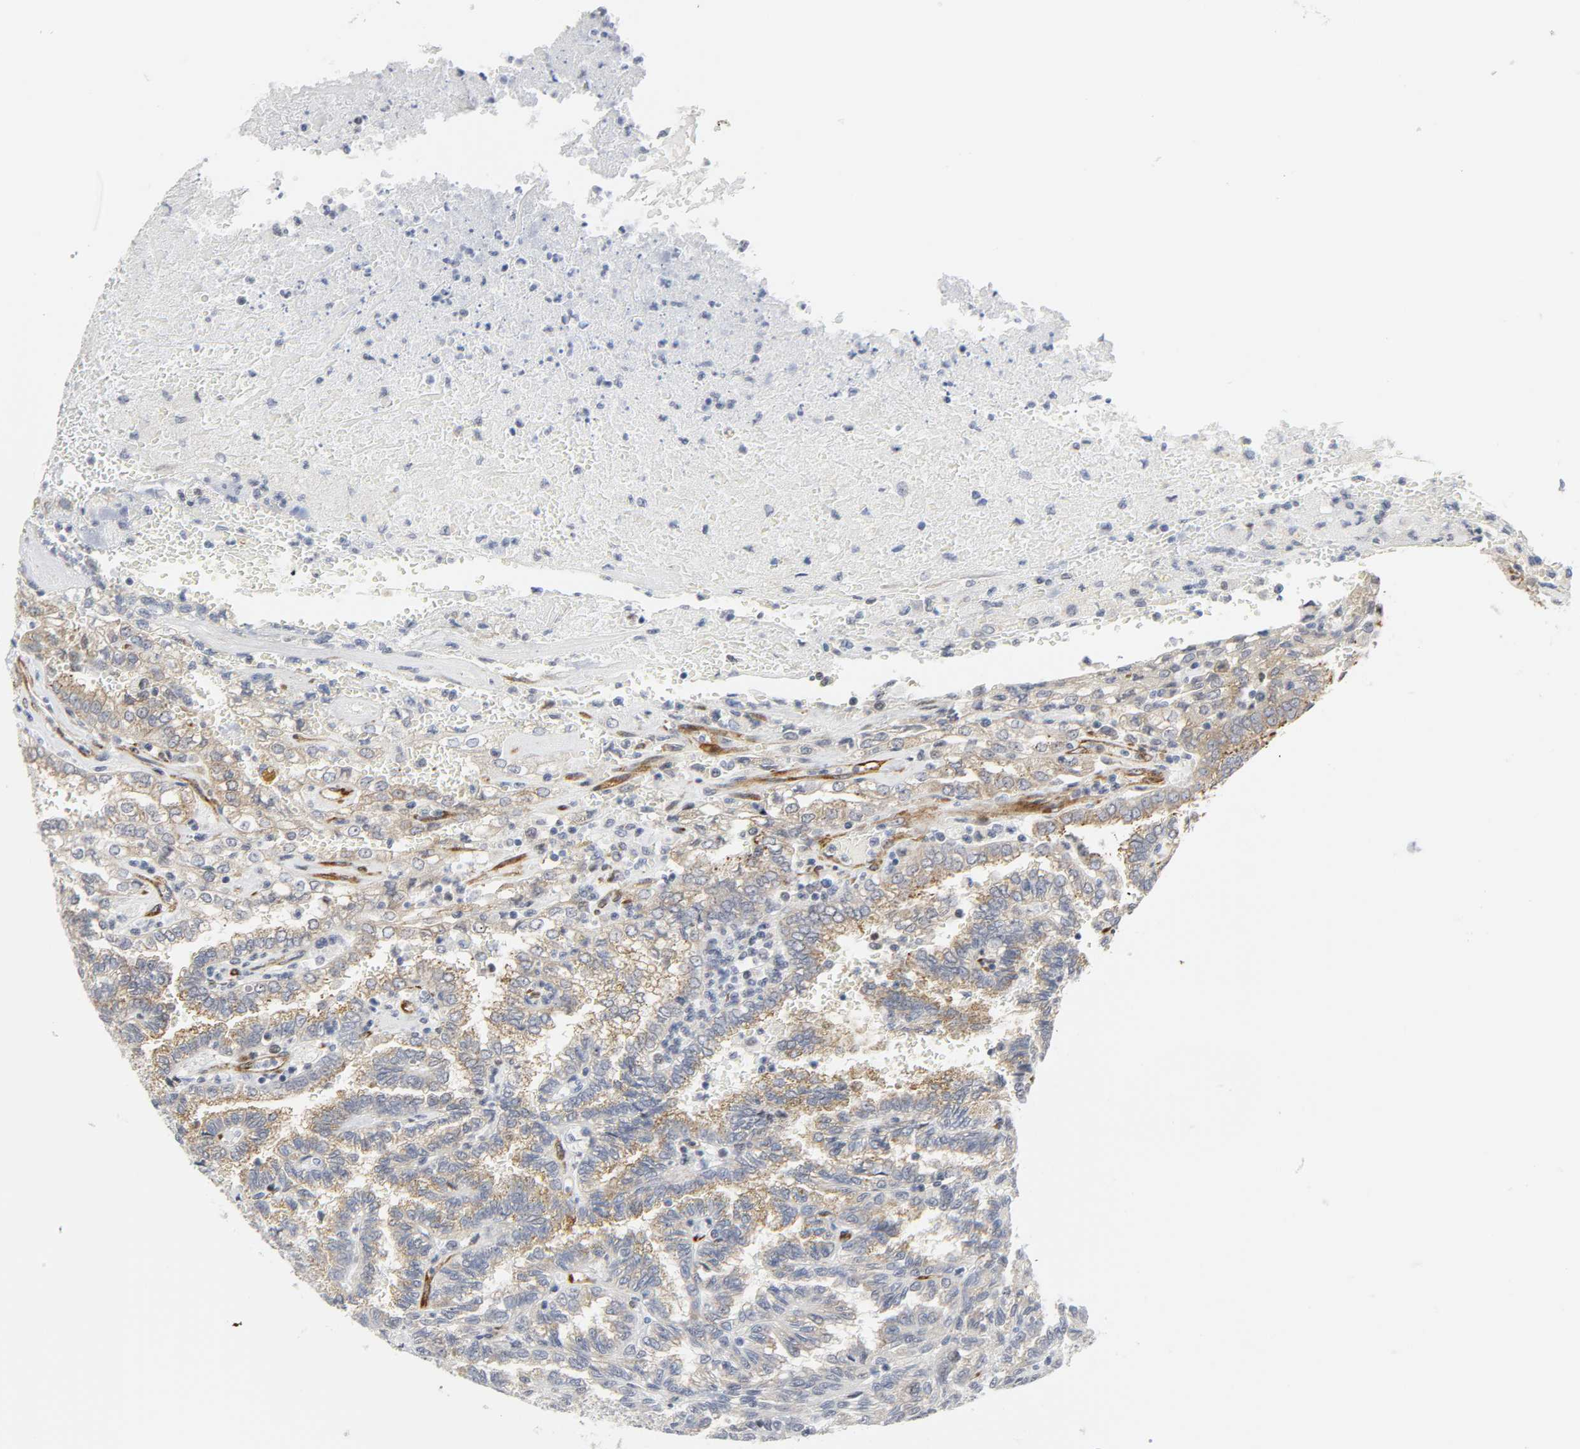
{"staining": {"intensity": "weak", "quantity": "25%-75%", "location": "cytoplasmic/membranous"}, "tissue": "renal cancer", "cell_type": "Tumor cells", "image_type": "cancer", "snomed": [{"axis": "morphology", "description": "Inflammation, NOS"}, {"axis": "morphology", "description": "Adenocarcinoma, NOS"}, {"axis": "topography", "description": "Kidney"}], "caption": "This micrograph demonstrates renal adenocarcinoma stained with IHC to label a protein in brown. The cytoplasmic/membranous of tumor cells show weak positivity for the protein. Nuclei are counter-stained blue.", "gene": "DOCK1", "patient": {"sex": "male", "age": 68}}